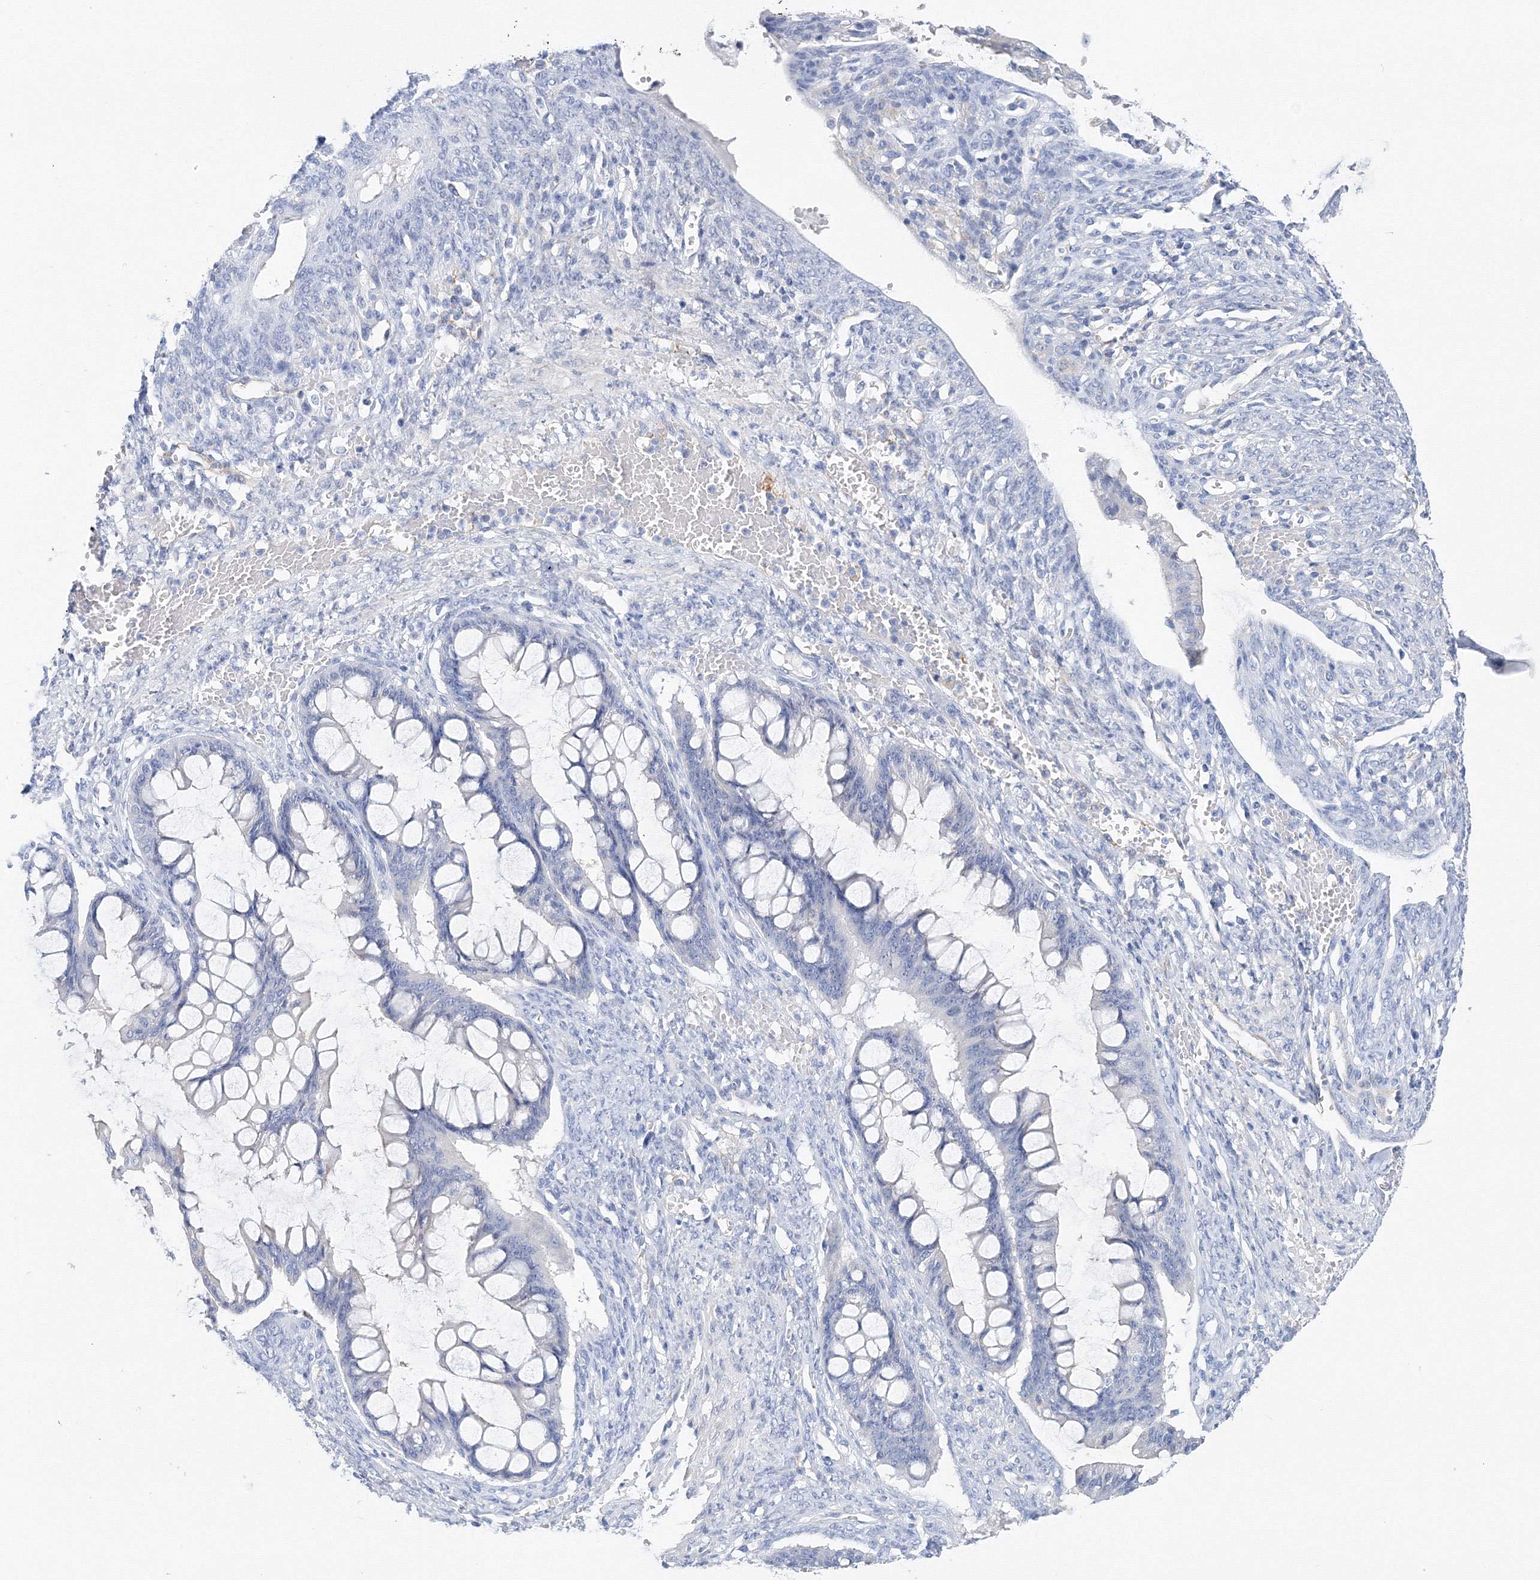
{"staining": {"intensity": "negative", "quantity": "none", "location": "none"}, "tissue": "ovarian cancer", "cell_type": "Tumor cells", "image_type": "cancer", "snomed": [{"axis": "morphology", "description": "Cystadenocarcinoma, mucinous, NOS"}, {"axis": "topography", "description": "Ovary"}], "caption": "A high-resolution histopathology image shows IHC staining of ovarian cancer, which reveals no significant expression in tumor cells.", "gene": "TAMM41", "patient": {"sex": "female", "age": 73}}